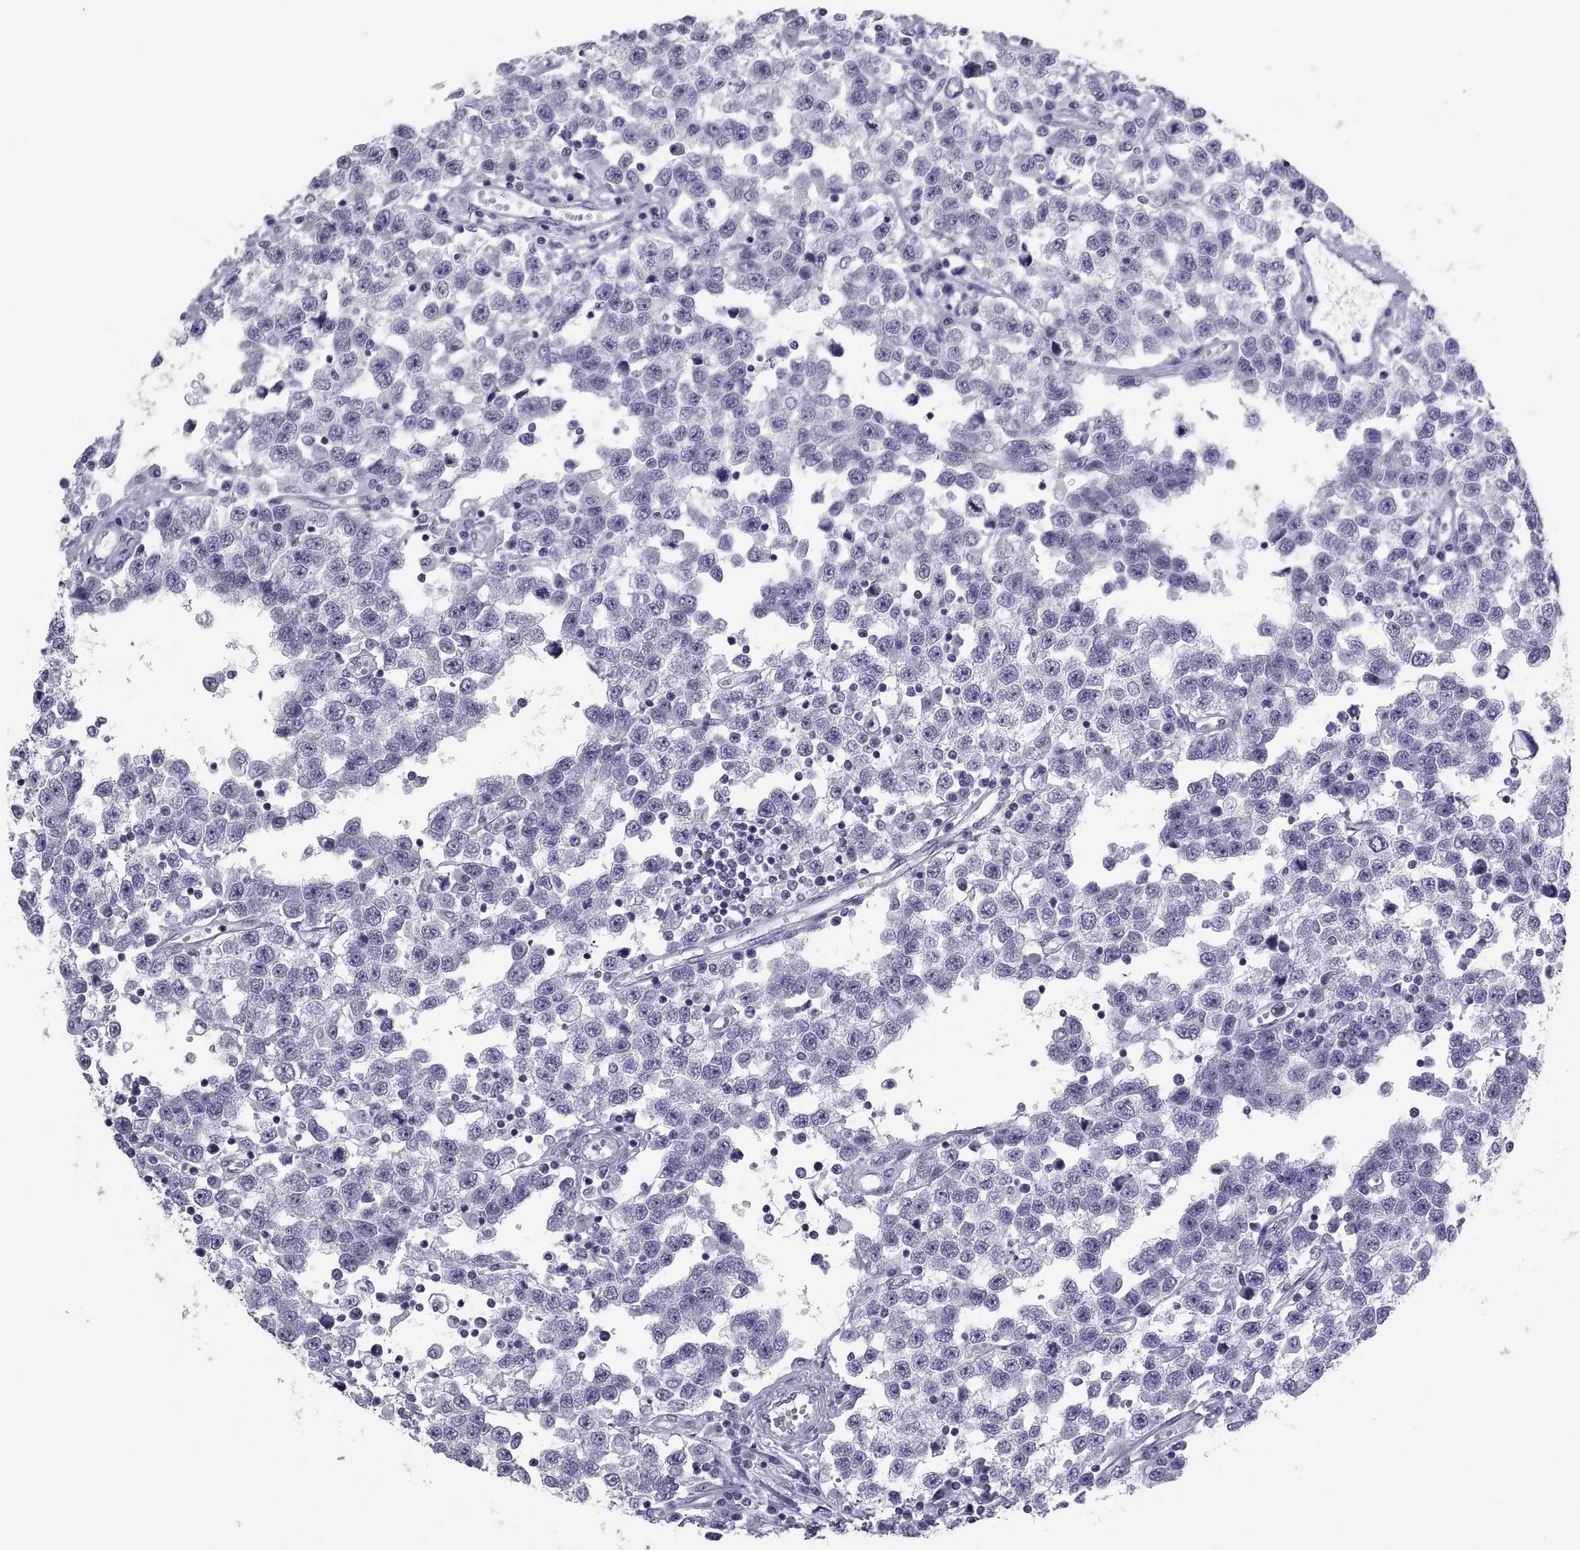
{"staining": {"intensity": "negative", "quantity": "none", "location": "none"}, "tissue": "testis cancer", "cell_type": "Tumor cells", "image_type": "cancer", "snomed": [{"axis": "morphology", "description": "Seminoma, NOS"}, {"axis": "topography", "description": "Testis"}], "caption": "There is no significant staining in tumor cells of testis cancer (seminoma).", "gene": "RNASE12", "patient": {"sex": "male", "age": 34}}